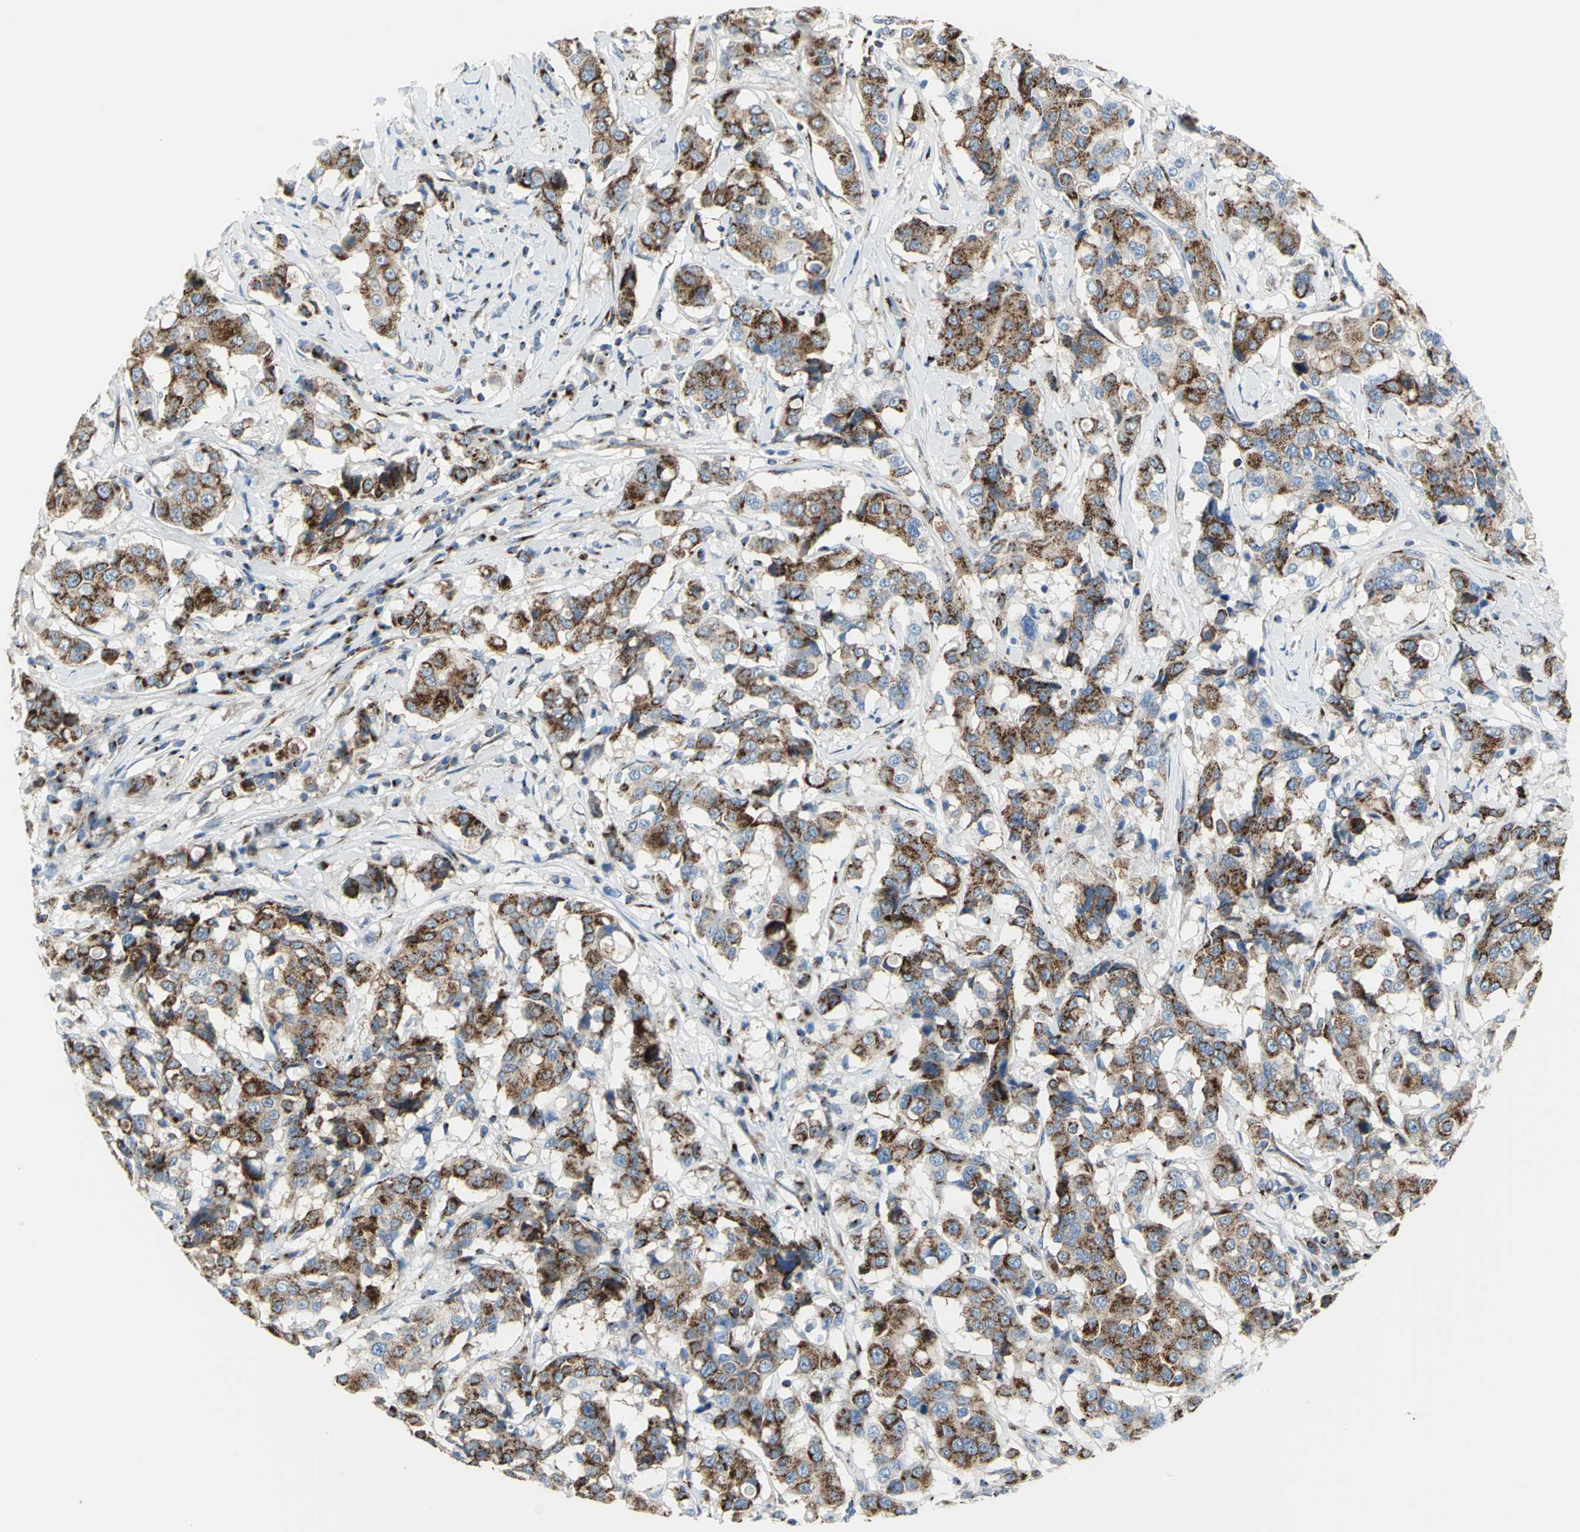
{"staining": {"intensity": "strong", "quantity": ">75%", "location": "cytoplasmic/membranous"}, "tissue": "breast cancer", "cell_type": "Tumor cells", "image_type": "cancer", "snomed": [{"axis": "morphology", "description": "Duct carcinoma"}, {"axis": "topography", "description": "Breast"}], "caption": "Immunohistochemistry (IHC) image of neoplastic tissue: human breast cancer stained using immunohistochemistry demonstrates high levels of strong protein expression localized specifically in the cytoplasmic/membranous of tumor cells, appearing as a cytoplasmic/membranous brown color.", "gene": "GPR3", "patient": {"sex": "female", "age": 27}}